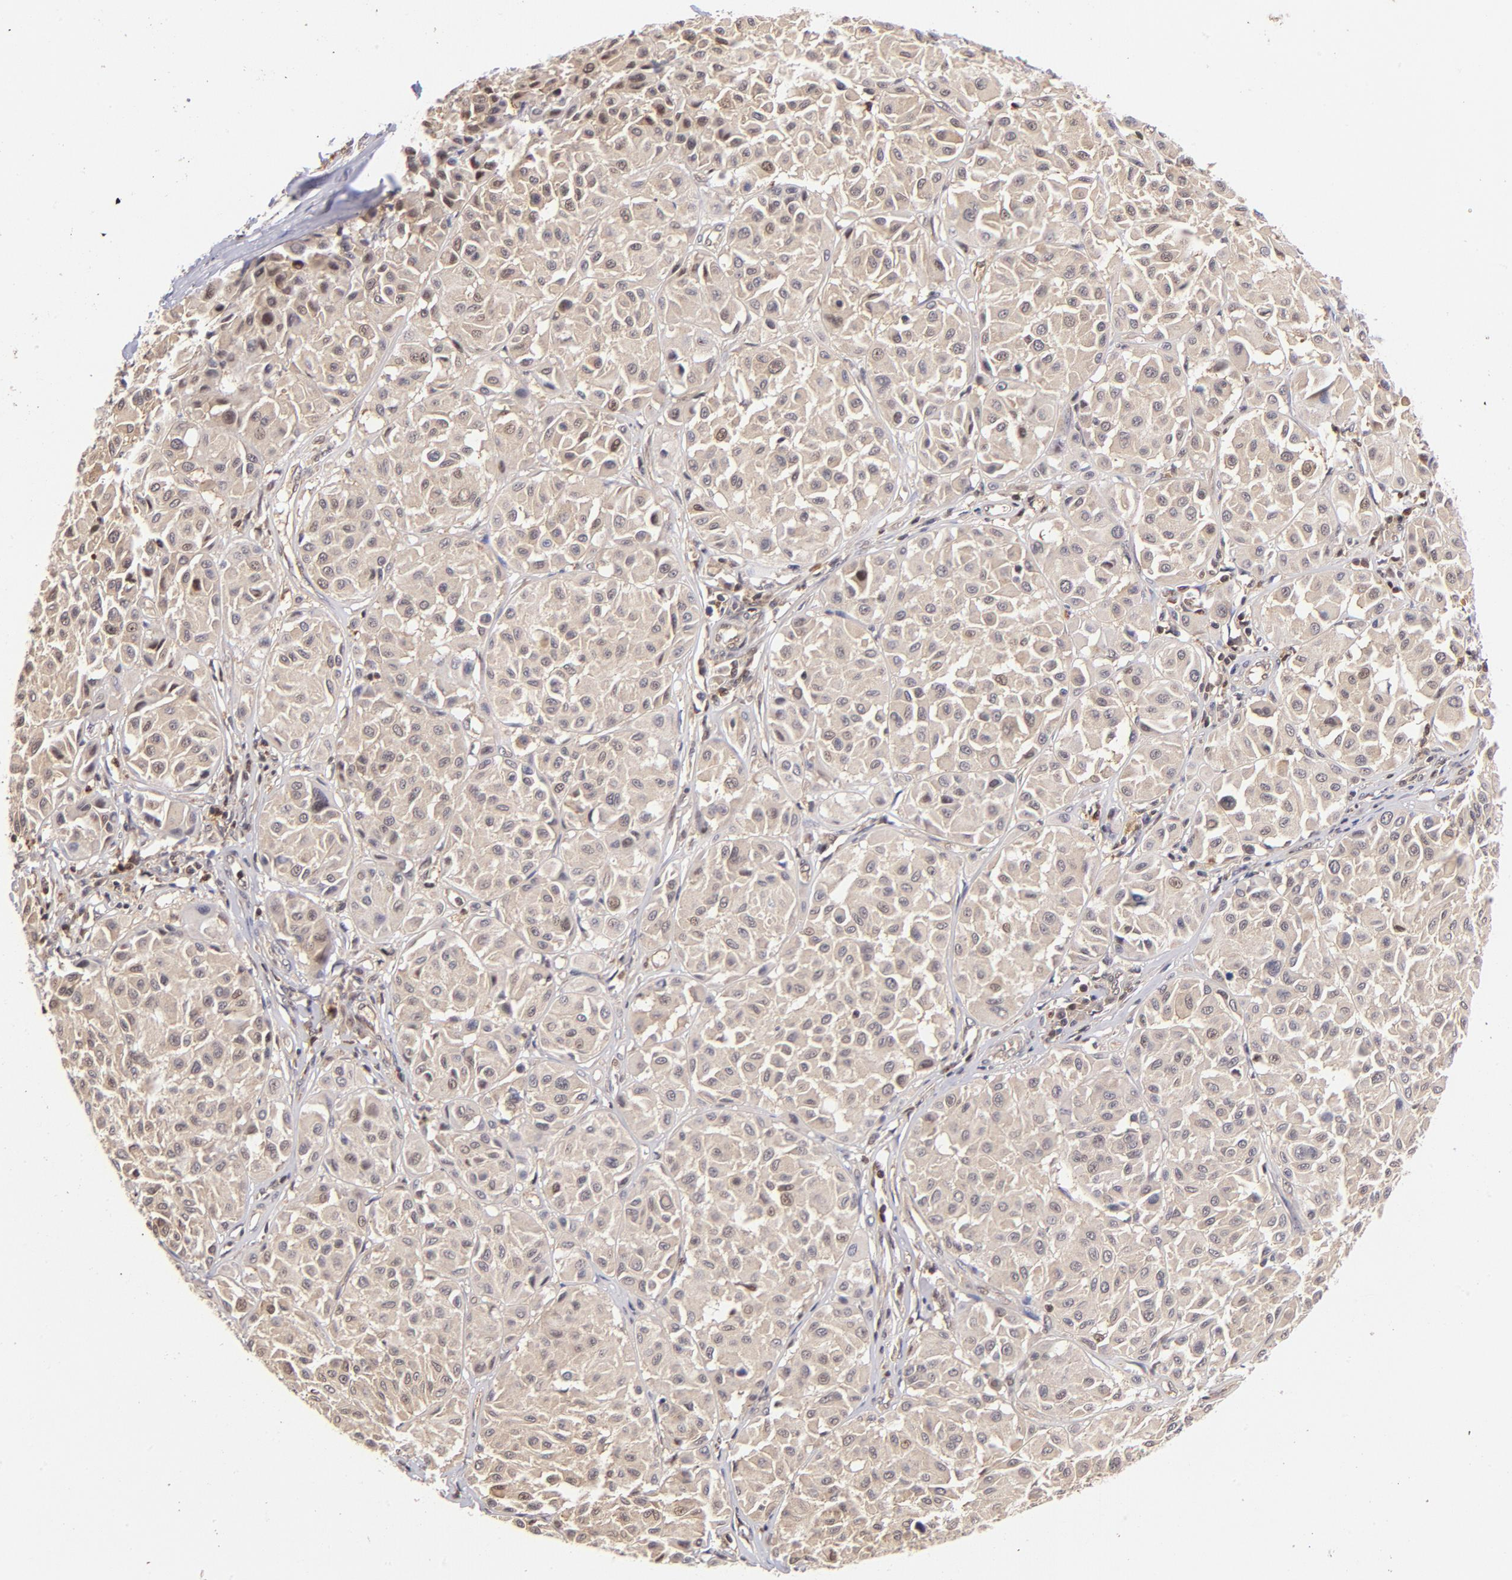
{"staining": {"intensity": "weak", "quantity": ">75%", "location": "cytoplasmic/membranous"}, "tissue": "melanoma", "cell_type": "Tumor cells", "image_type": "cancer", "snomed": [{"axis": "morphology", "description": "Malignant melanoma, Metastatic site"}, {"axis": "topography", "description": "Soft tissue"}], "caption": "Melanoma stained for a protein demonstrates weak cytoplasmic/membranous positivity in tumor cells.", "gene": "YWHAB", "patient": {"sex": "male", "age": 41}}